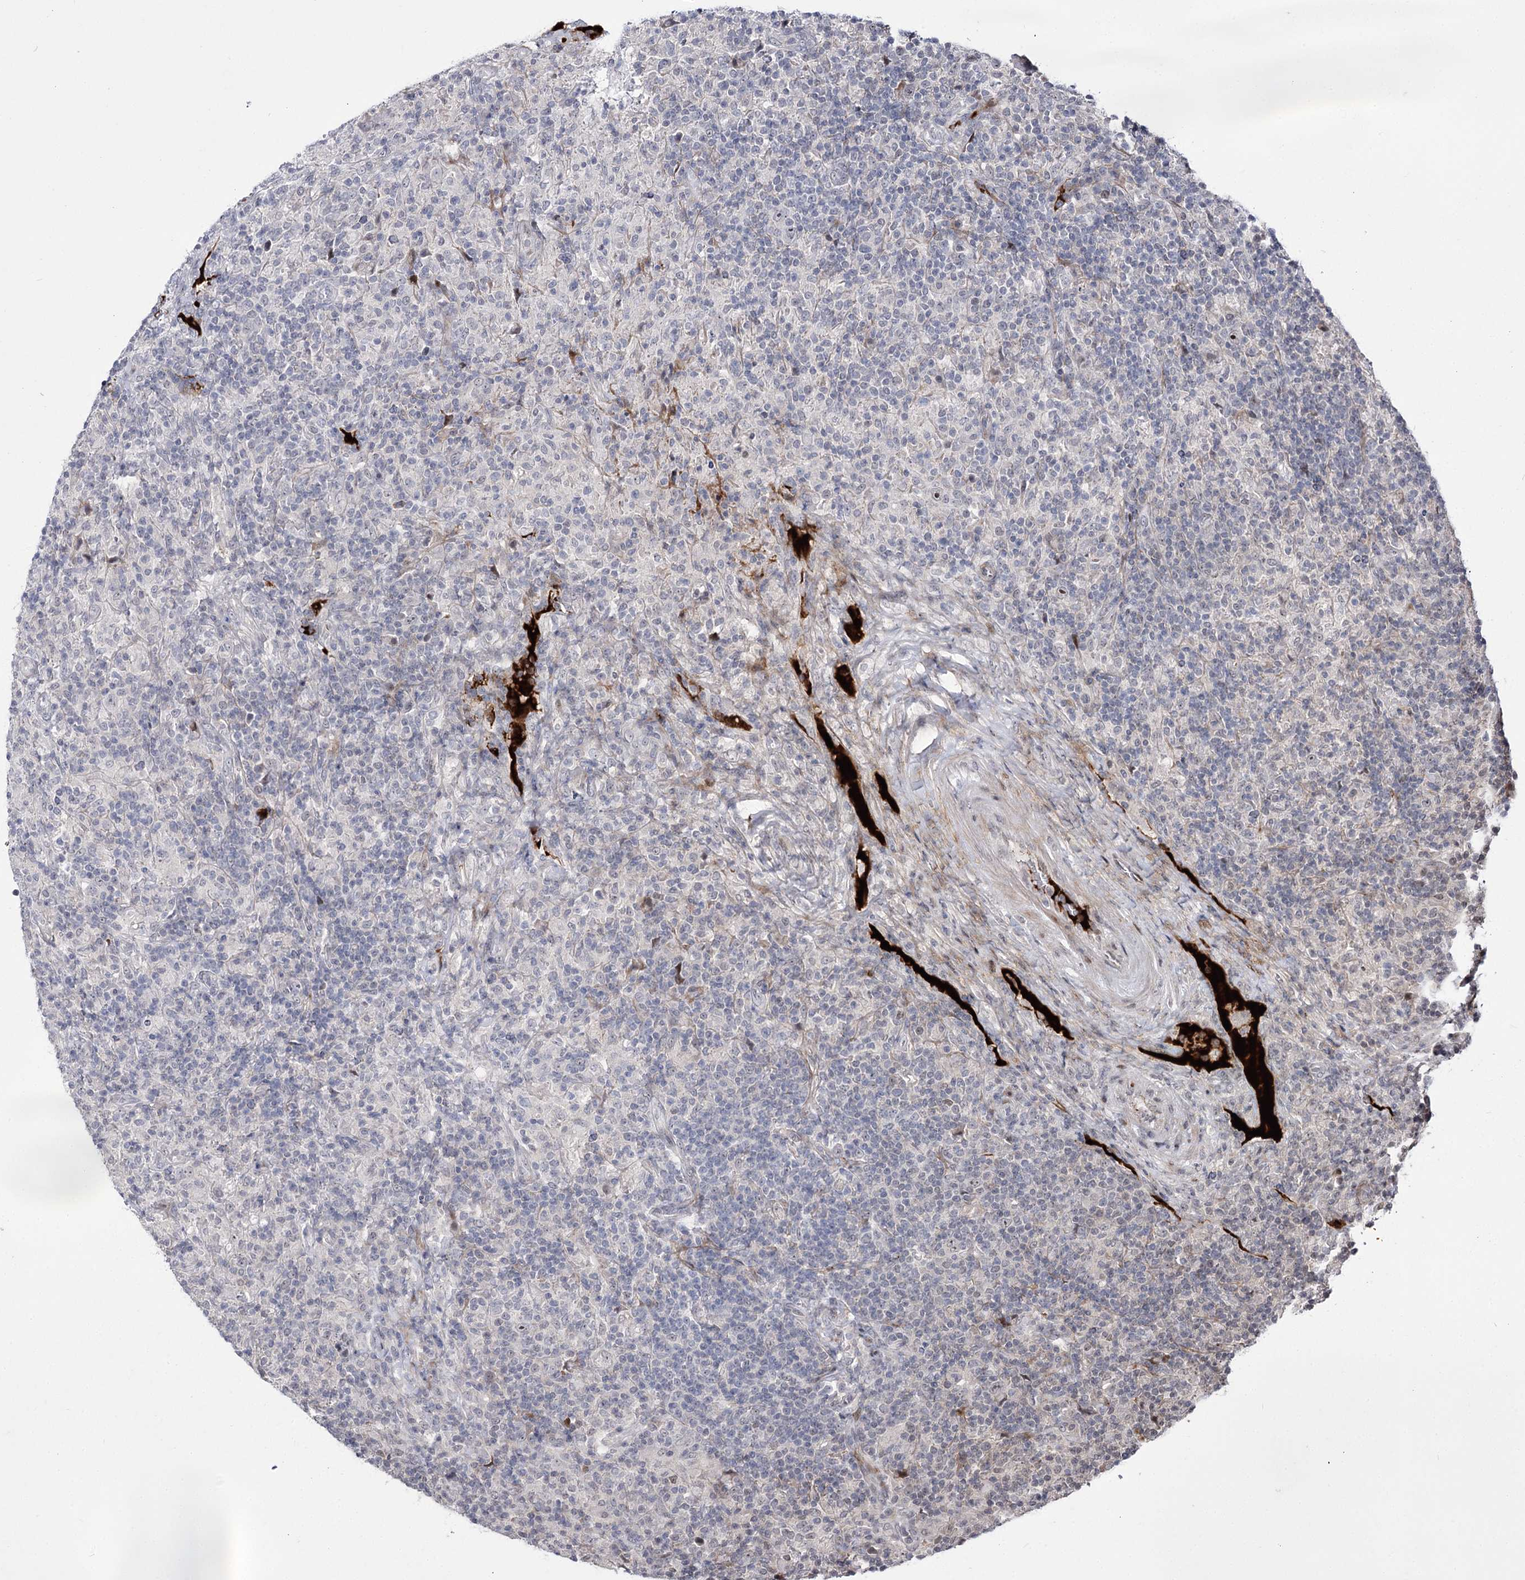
{"staining": {"intensity": "negative", "quantity": "none", "location": "none"}, "tissue": "lymphoma", "cell_type": "Tumor cells", "image_type": "cancer", "snomed": [{"axis": "morphology", "description": "Hodgkin's disease, NOS"}, {"axis": "topography", "description": "Lymph node"}], "caption": "The histopathology image exhibits no significant staining in tumor cells of Hodgkin's disease.", "gene": "STOX1", "patient": {"sex": "male", "age": 70}}